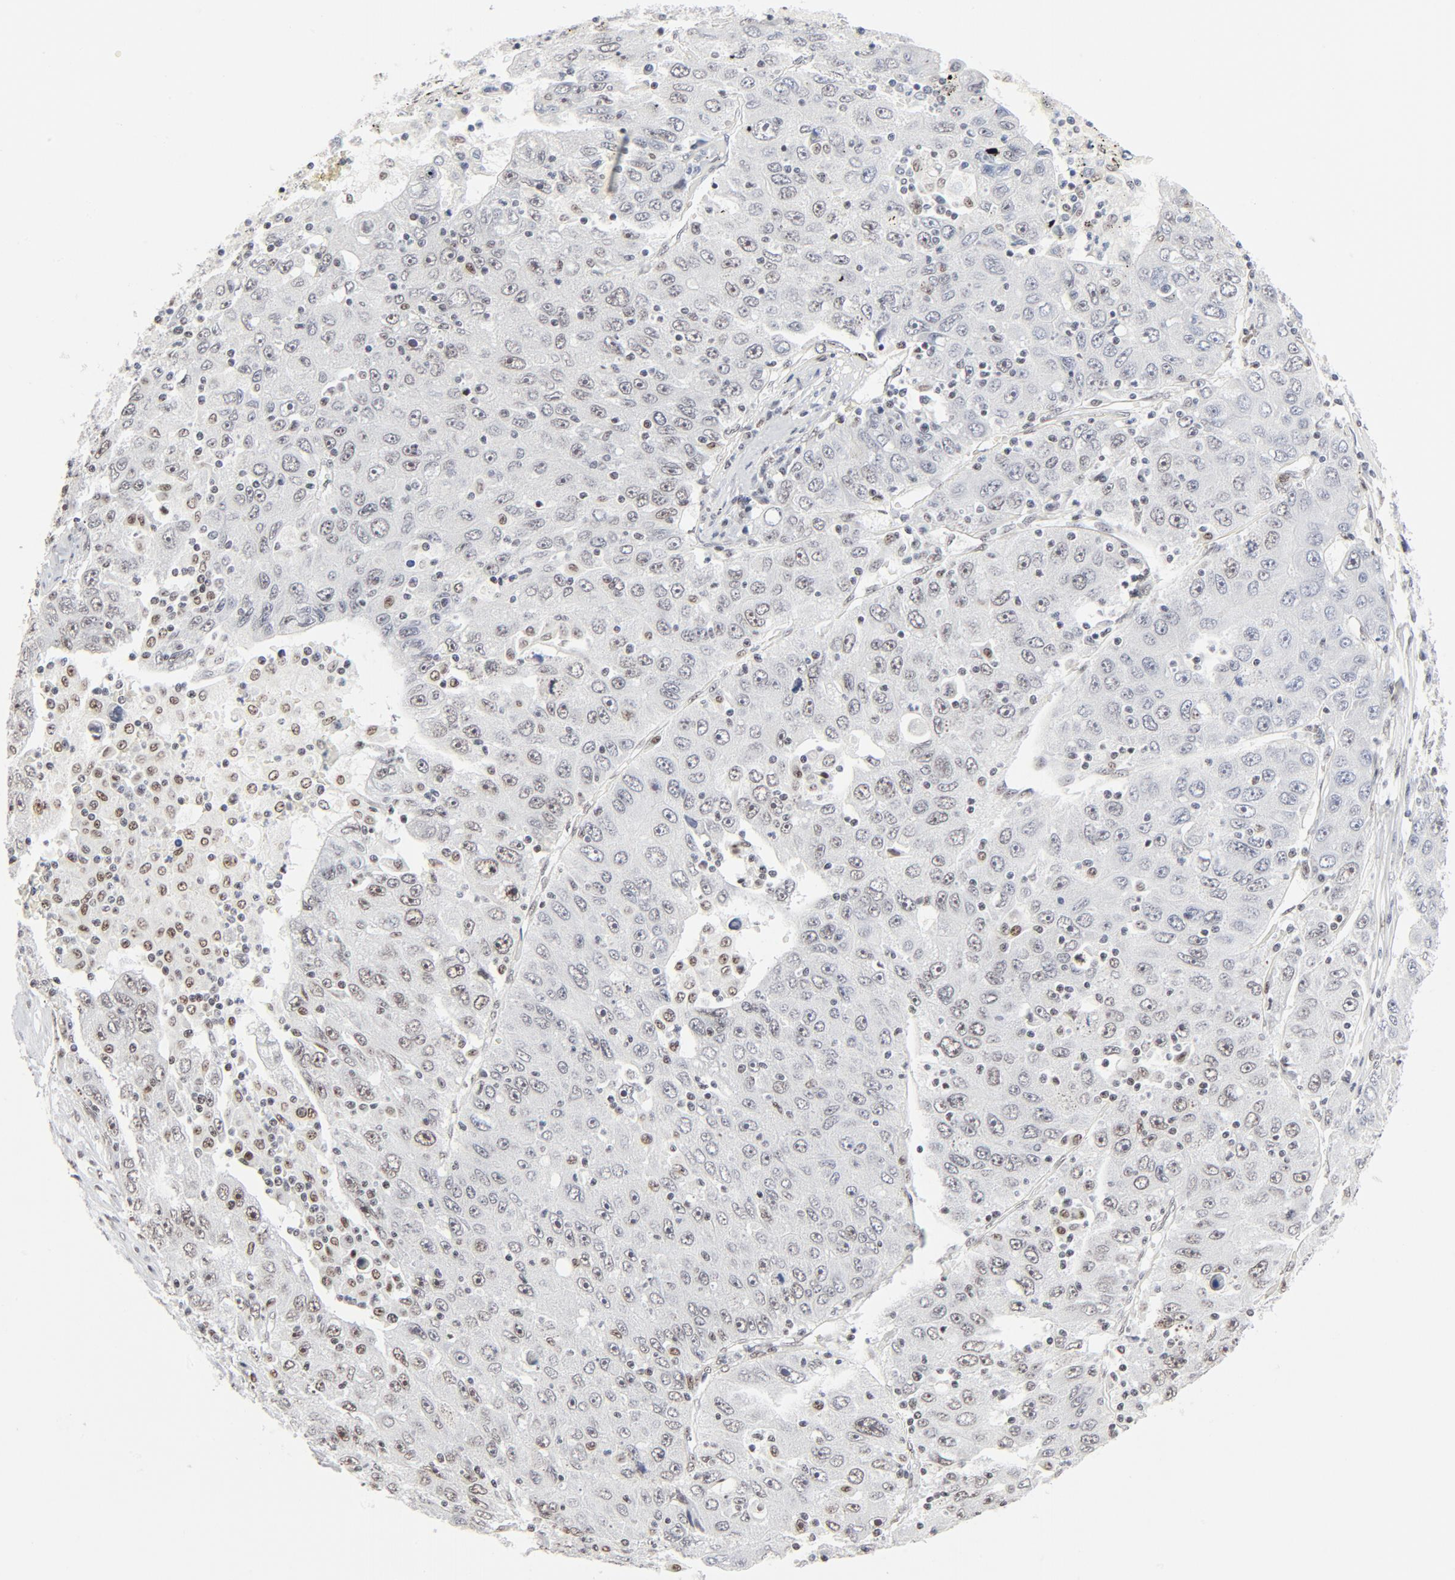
{"staining": {"intensity": "weak", "quantity": "25%-75%", "location": "nuclear"}, "tissue": "liver cancer", "cell_type": "Tumor cells", "image_type": "cancer", "snomed": [{"axis": "morphology", "description": "Carcinoma, Hepatocellular, NOS"}, {"axis": "topography", "description": "Liver"}], "caption": "The histopathology image displays immunohistochemical staining of hepatocellular carcinoma (liver). There is weak nuclear staining is seen in approximately 25%-75% of tumor cells.", "gene": "GTF2H1", "patient": {"sex": "male", "age": 49}}